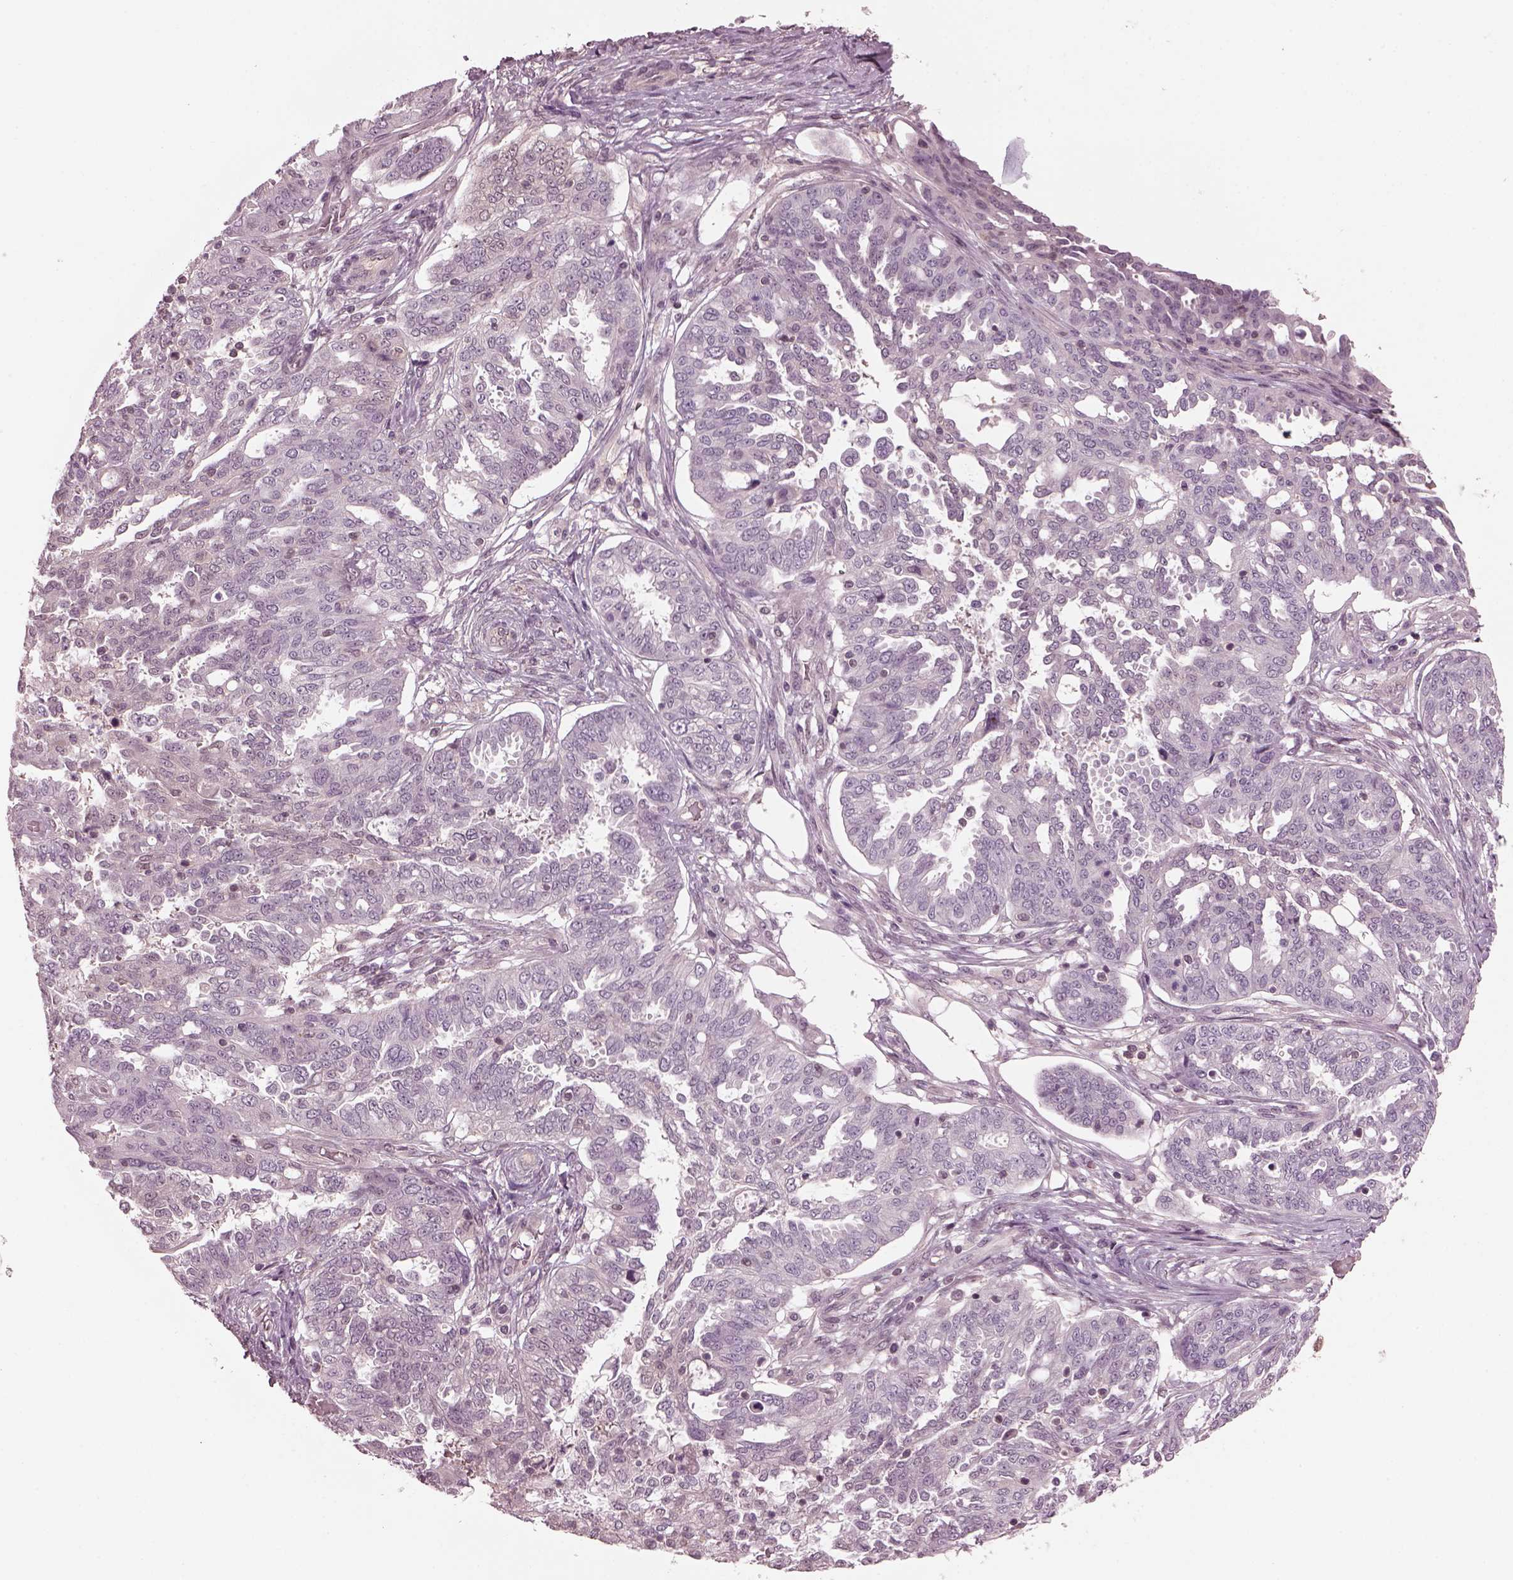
{"staining": {"intensity": "negative", "quantity": "none", "location": "none"}, "tissue": "ovarian cancer", "cell_type": "Tumor cells", "image_type": "cancer", "snomed": [{"axis": "morphology", "description": "Cystadenocarcinoma, serous, NOS"}, {"axis": "topography", "description": "Ovary"}], "caption": "Immunohistochemical staining of serous cystadenocarcinoma (ovarian) reveals no significant expression in tumor cells.", "gene": "SRI", "patient": {"sex": "female", "age": 67}}